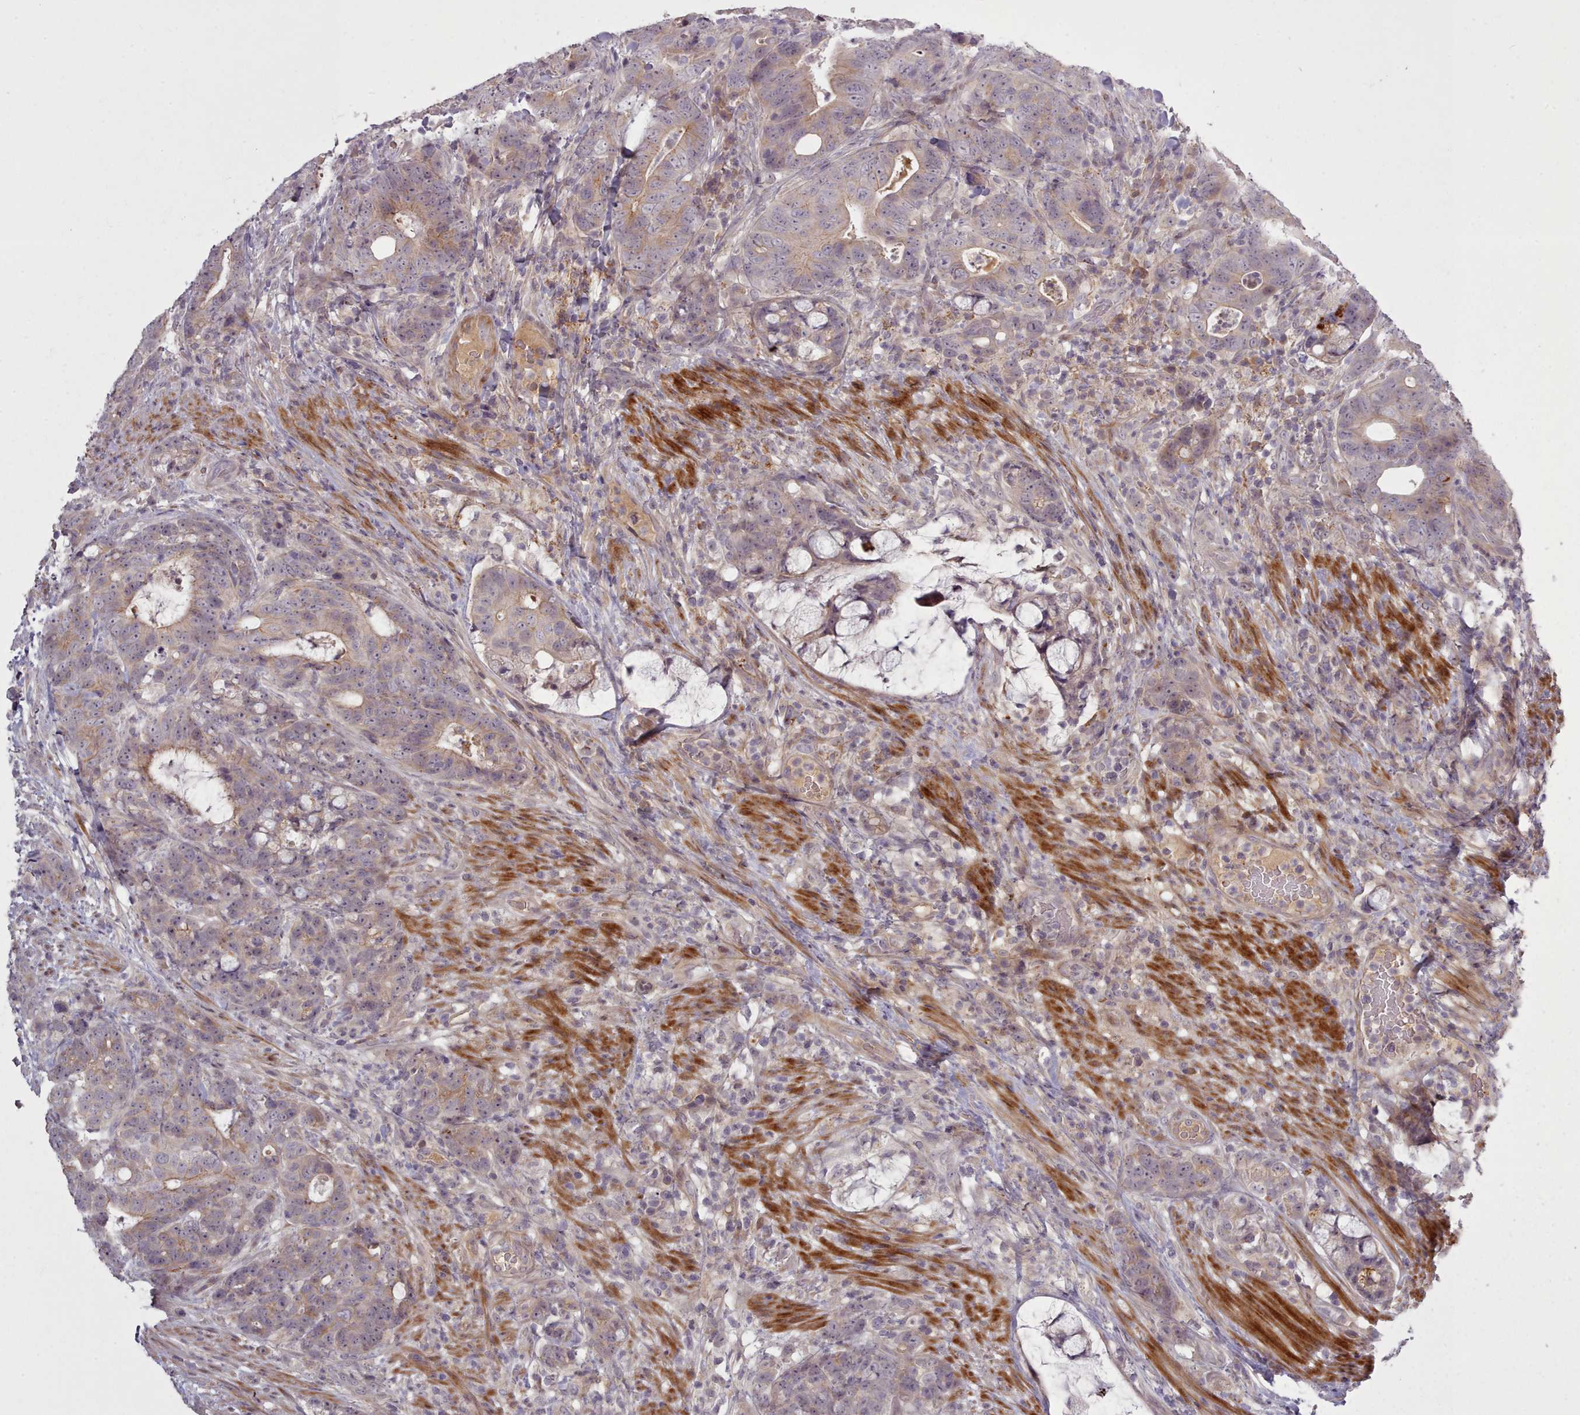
{"staining": {"intensity": "weak", "quantity": "<25%", "location": "cytoplasmic/membranous"}, "tissue": "colorectal cancer", "cell_type": "Tumor cells", "image_type": "cancer", "snomed": [{"axis": "morphology", "description": "Adenocarcinoma, NOS"}, {"axis": "topography", "description": "Colon"}], "caption": "Image shows no significant protein positivity in tumor cells of colorectal cancer (adenocarcinoma). (Stains: DAB immunohistochemistry with hematoxylin counter stain, Microscopy: brightfield microscopy at high magnification).", "gene": "LEFTY2", "patient": {"sex": "female", "age": 82}}